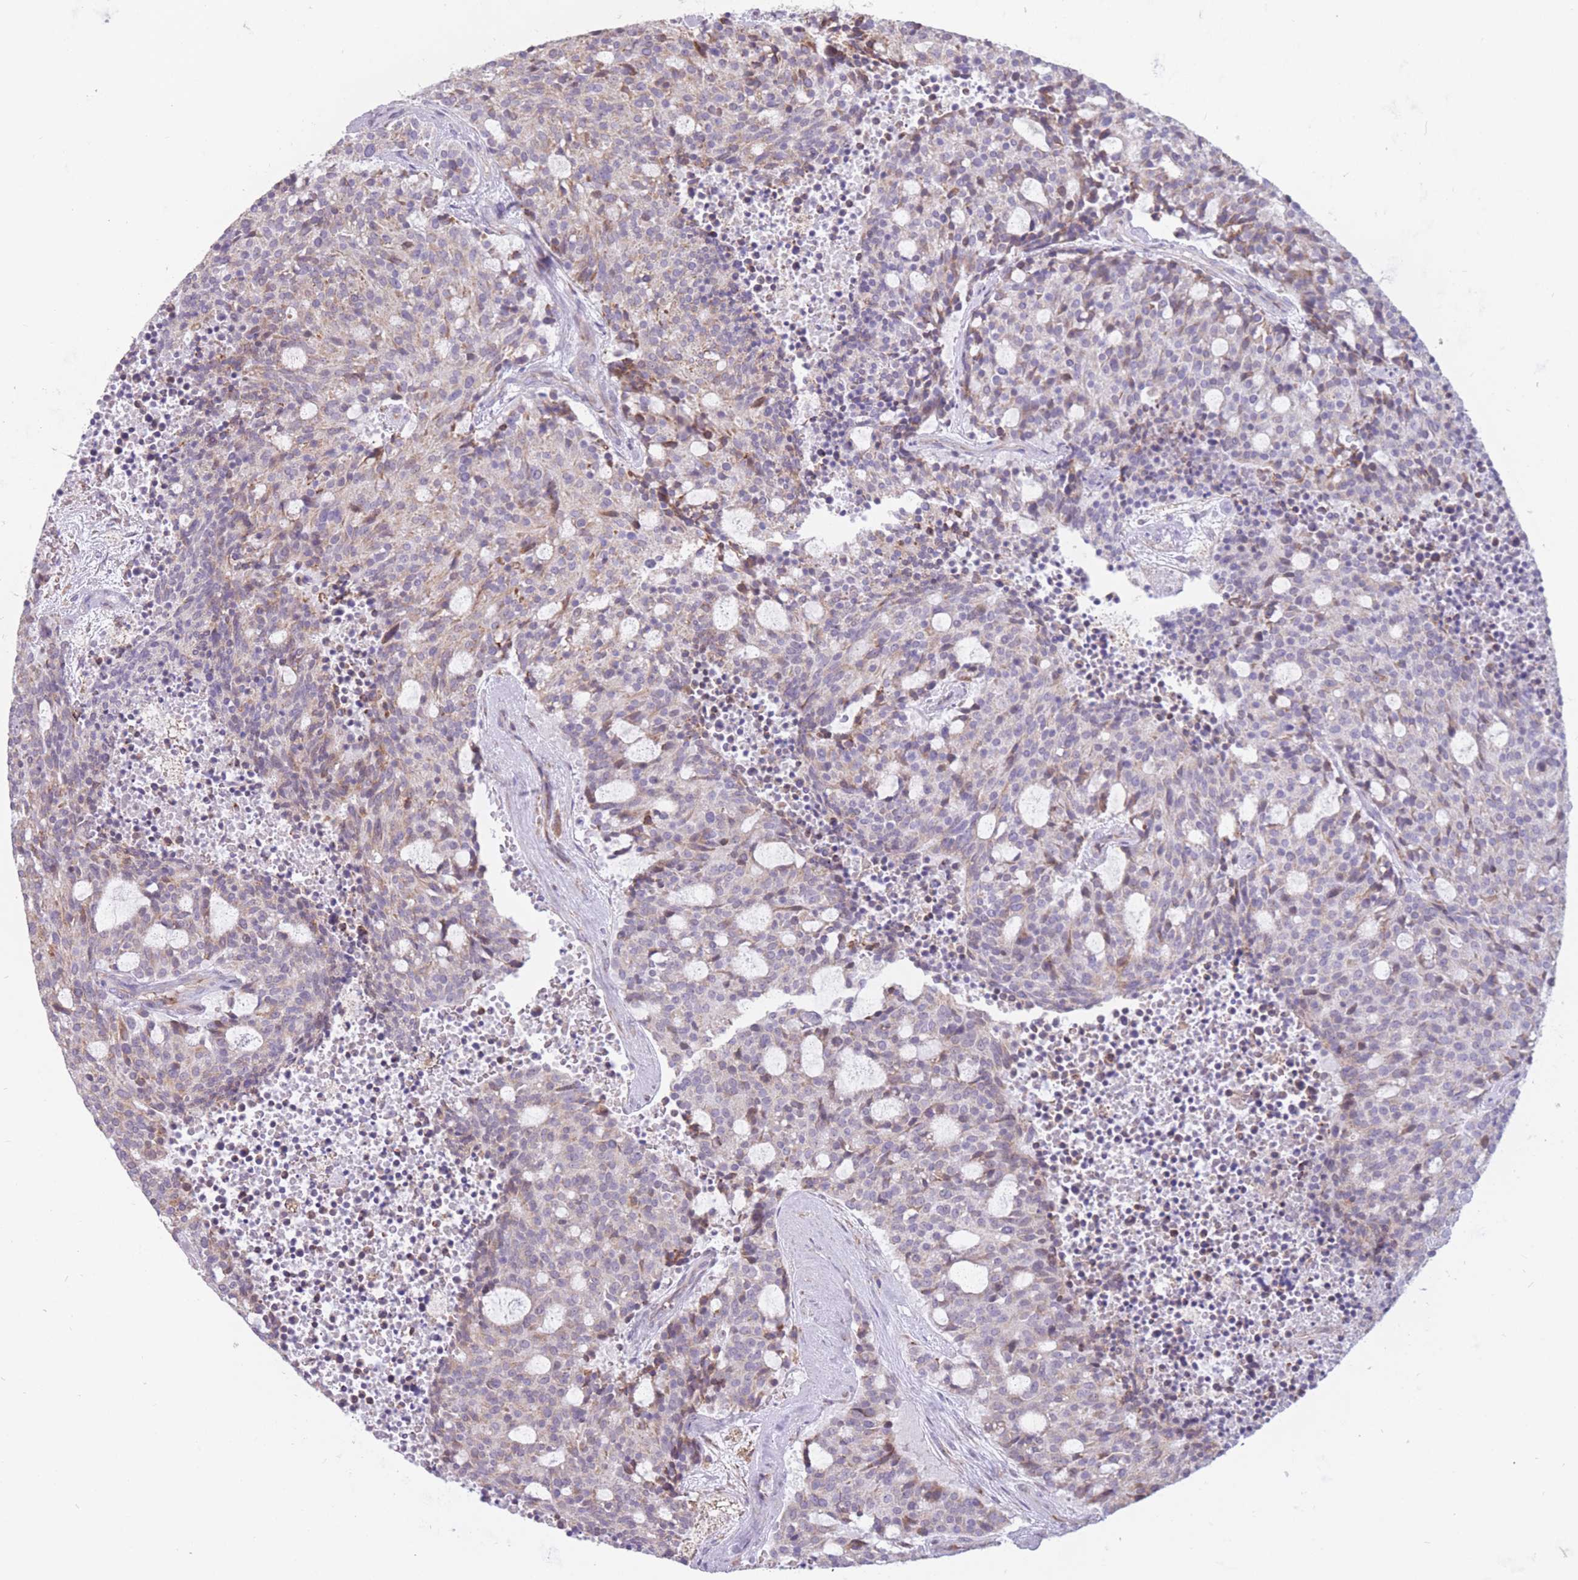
{"staining": {"intensity": "weak", "quantity": "<25%", "location": "cytoplasmic/membranous"}, "tissue": "carcinoid", "cell_type": "Tumor cells", "image_type": "cancer", "snomed": [{"axis": "morphology", "description": "Carcinoid, malignant, NOS"}, {"axis": "topography", "description": "Pancreas"}], "caption": "This is a micrograph of IHC staining of carcinoid, which shows no staining in tumor cells.", "gene": "TRAPPC5", "patient": {"sex": "female", "age": 54}}